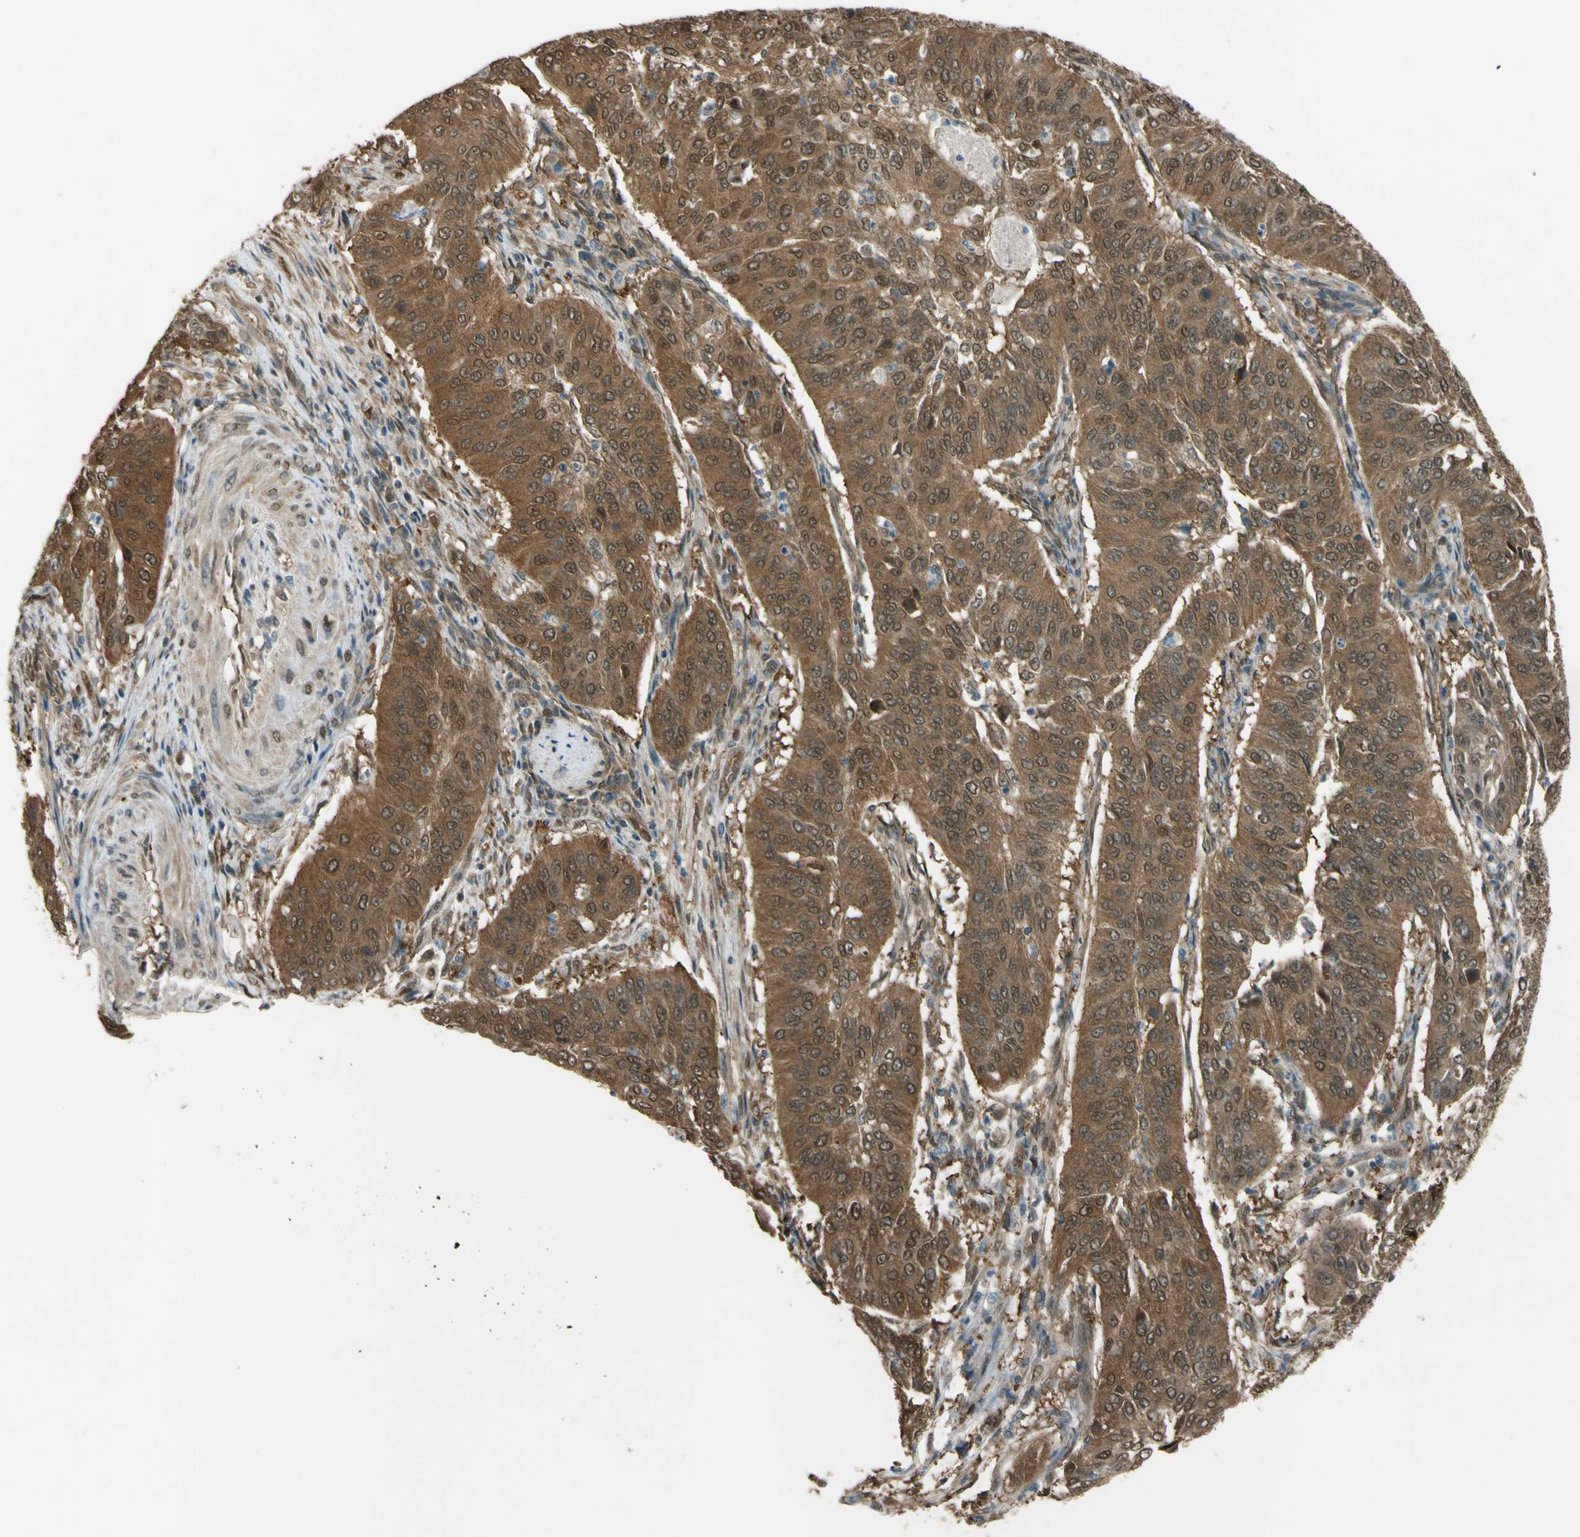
{"staining": {"intensity": "strong", "quantity": ">75%", "location": "cytoplasmic/membranous"}, "tissue": "cervical cancer", "cell_type": "Tumor cells", "image_type": "cancer", "snomed": [{"axis": "morphology", "description": "Normal tissue, NOS"}, {"axis": "morphology", "description": "Squamous cell carcinoma, NOS"}, {"axis": "topography", "description": "Cervix"}], "caption": "Squamous cell carcinoma (cervical) stained for a protein (brown) shows strong cytoplasmic/membranous positive staining in about >75% of tumor cells.", "gene": "YWHAQ", "patient": {"sex": "female", "age": 39}}